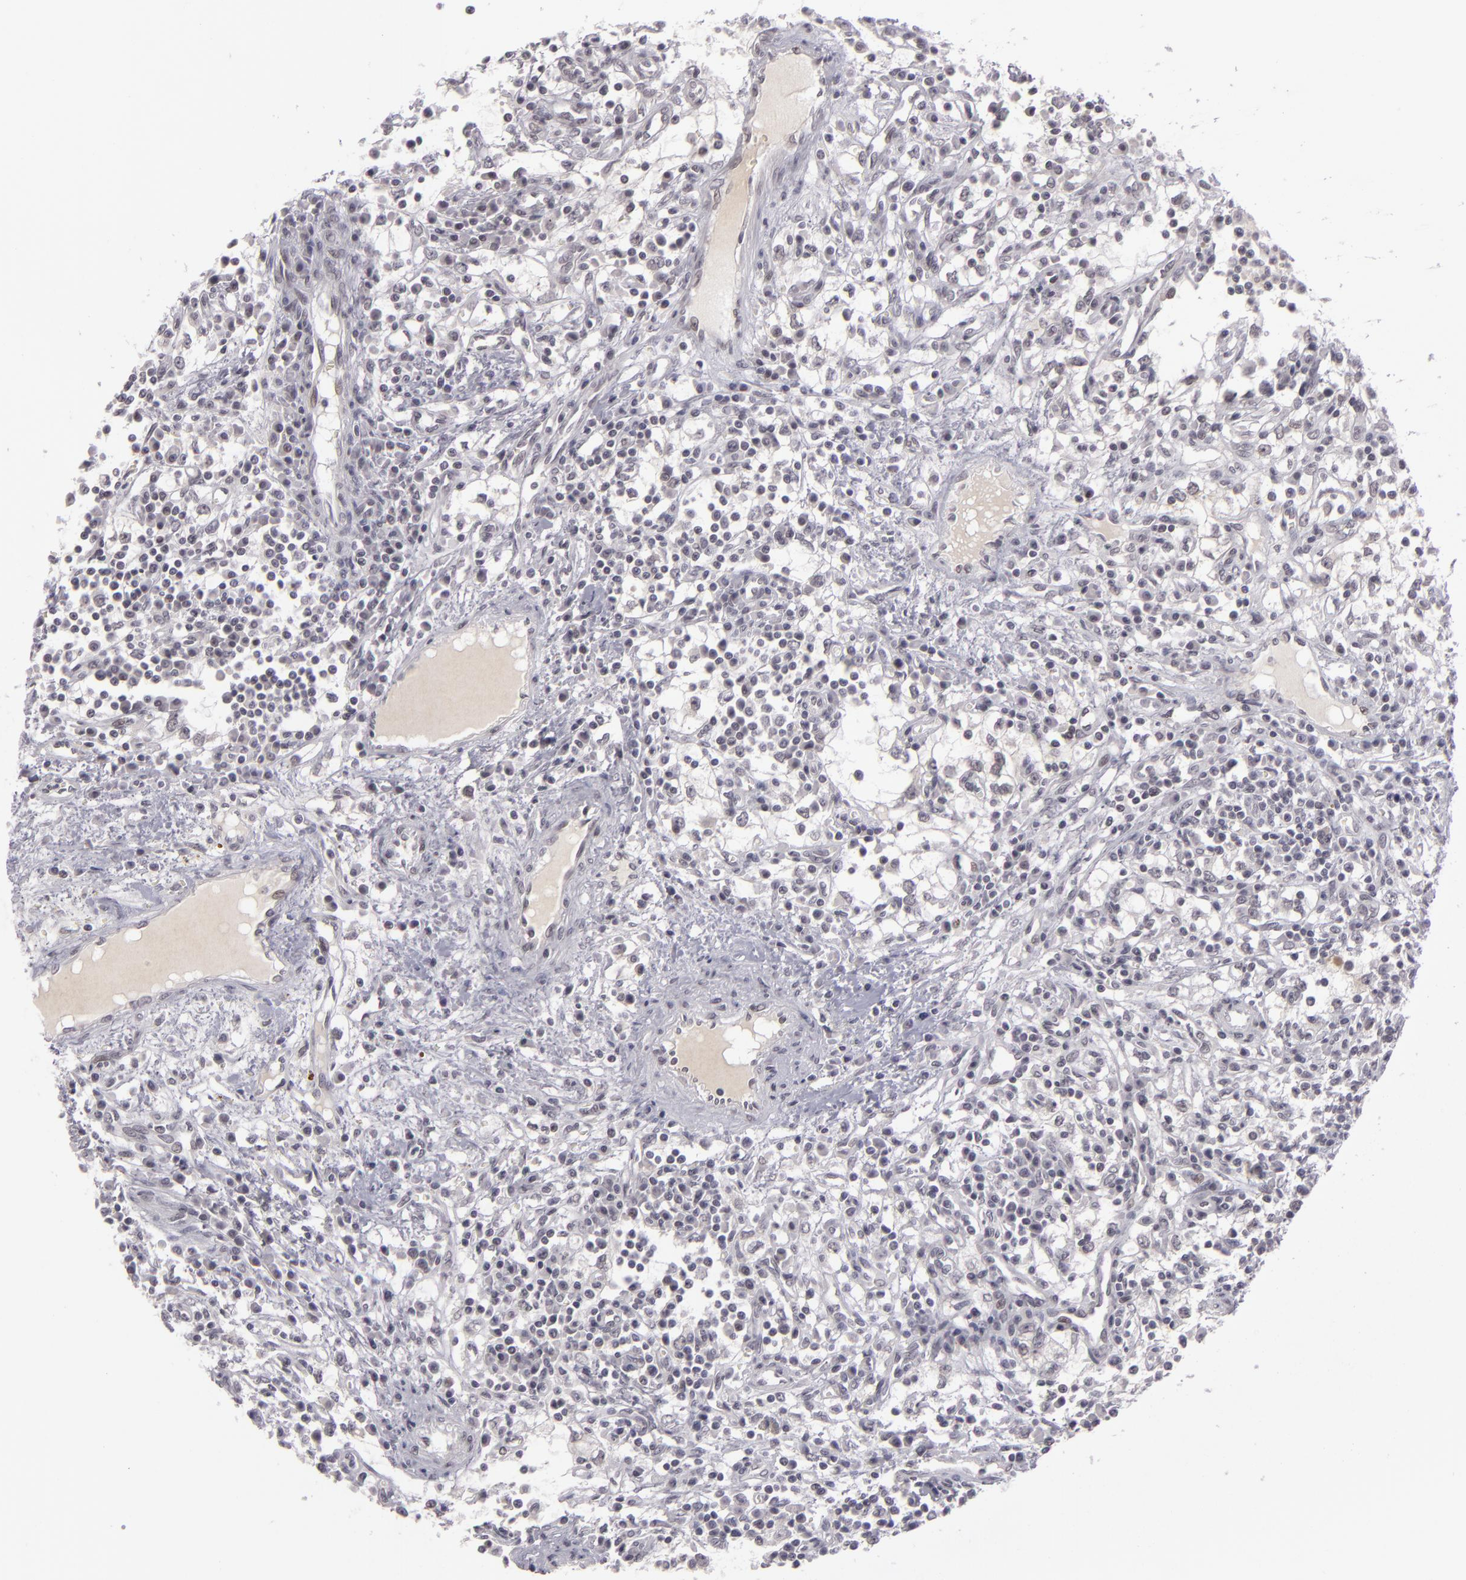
{"staining": {"intensity": "negative", "quantity": "none", "location": "none"}, "tissue": "renal cancer", "cell_type": "Tumor cells", "image_type": "cancer", "snomed": [{"axis": "morphology", "description": "Adenocarcinoma, NOS"}, {"axis": "topography", "description": "Kidney"}], "caption": "DAB immunohistochemical staining of adenocarcinoma (renal) displays no significant expression in tumor cells.", "gene": "ZNF205", "patient": {"sex": "male", "age": 82}}